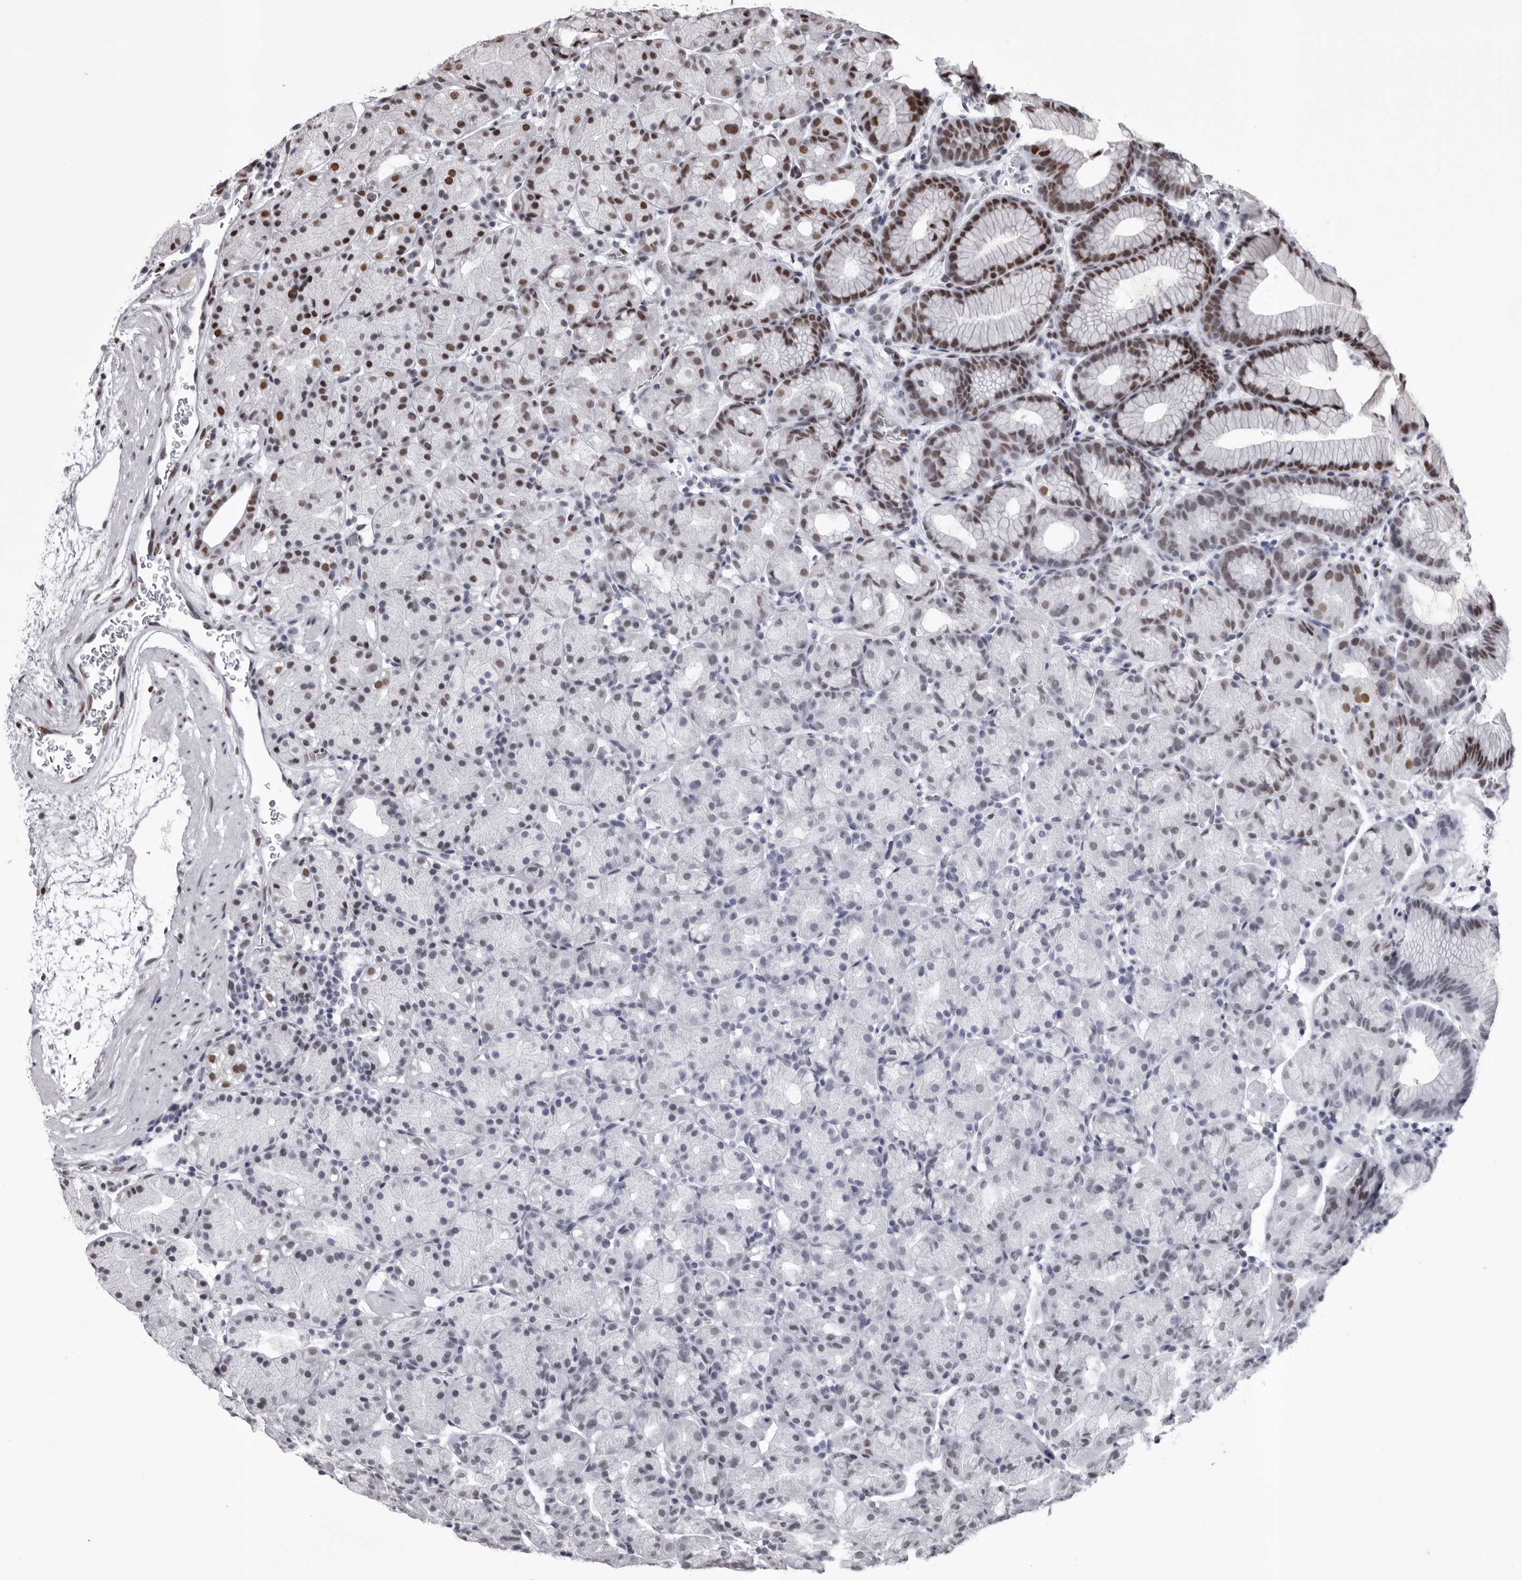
{"staining": {"intensity": "strong", "quantity": "<25%", "location": "nuclear"}, "tissue": "stomach", "cell_type": "Glandular cells", "image_type": "normal", "snomed": [{"axis": "morphology", "description": "Normal tissue, NOS"}, {"axis": "topography", "description": "Stomach, upper"}], "caption": "Glandular cells exhibit medium levels of strong nuclear expression in about <25% of cells in unremarkable stomach.", "gene": "NUMA1", "patient": {"sex": "male", "age": 48}}